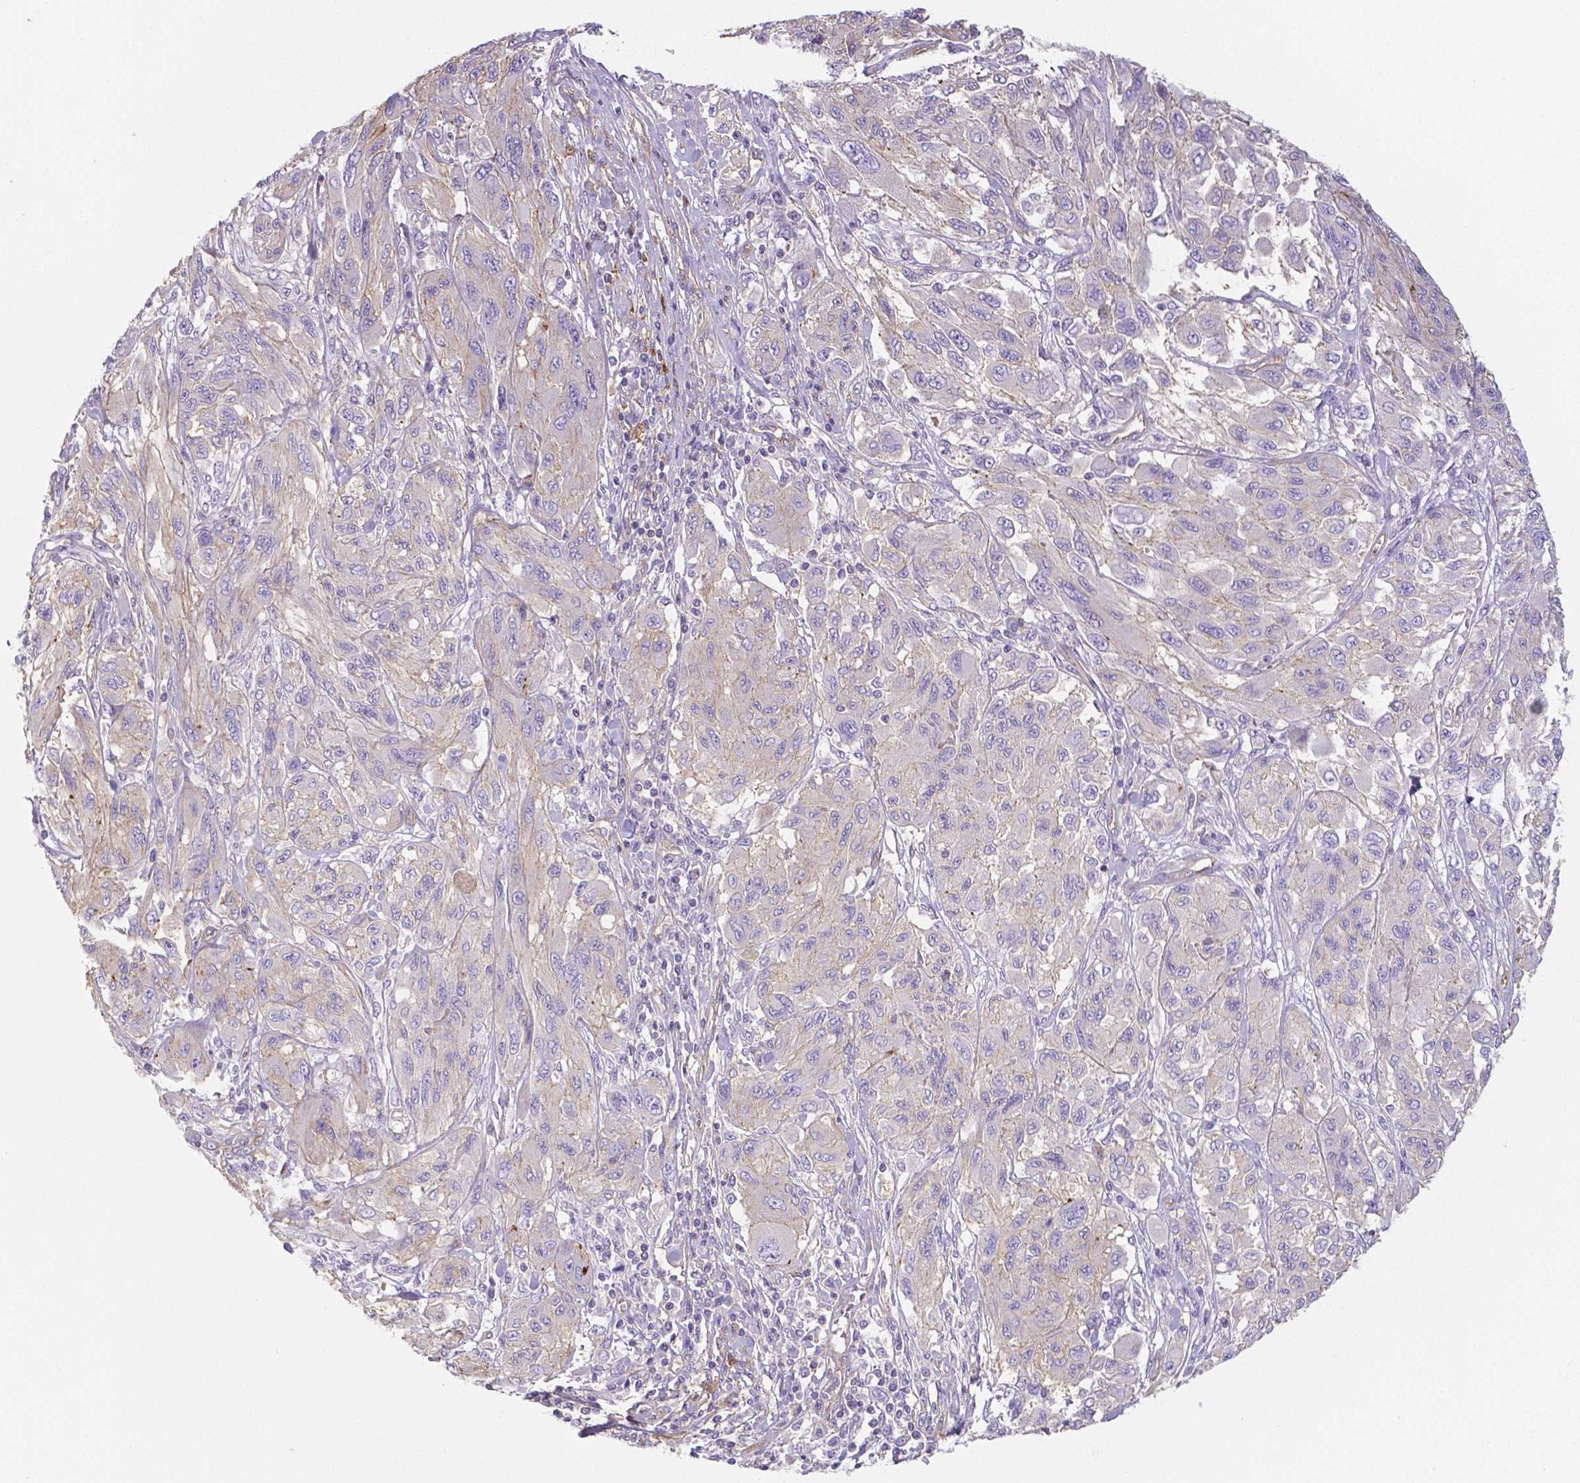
{"staining": {"intensity": "negative", "quantity": "none", "location": "none"}, "tissue": "melanoma", "cell_type": "Tumor cells", "image_type": "cancer", "snomed": [{"axis": "morphology", "description": "Malignant melanoma, NOS"}, {"axis": "topography", "description": "Skin"}], "caption": "Immunohistochemical staining of human melanoma reveals no significant positivity in tumor cells.", "gene": "CRMP1", "patient": {"sex": "female", "age": 91}}